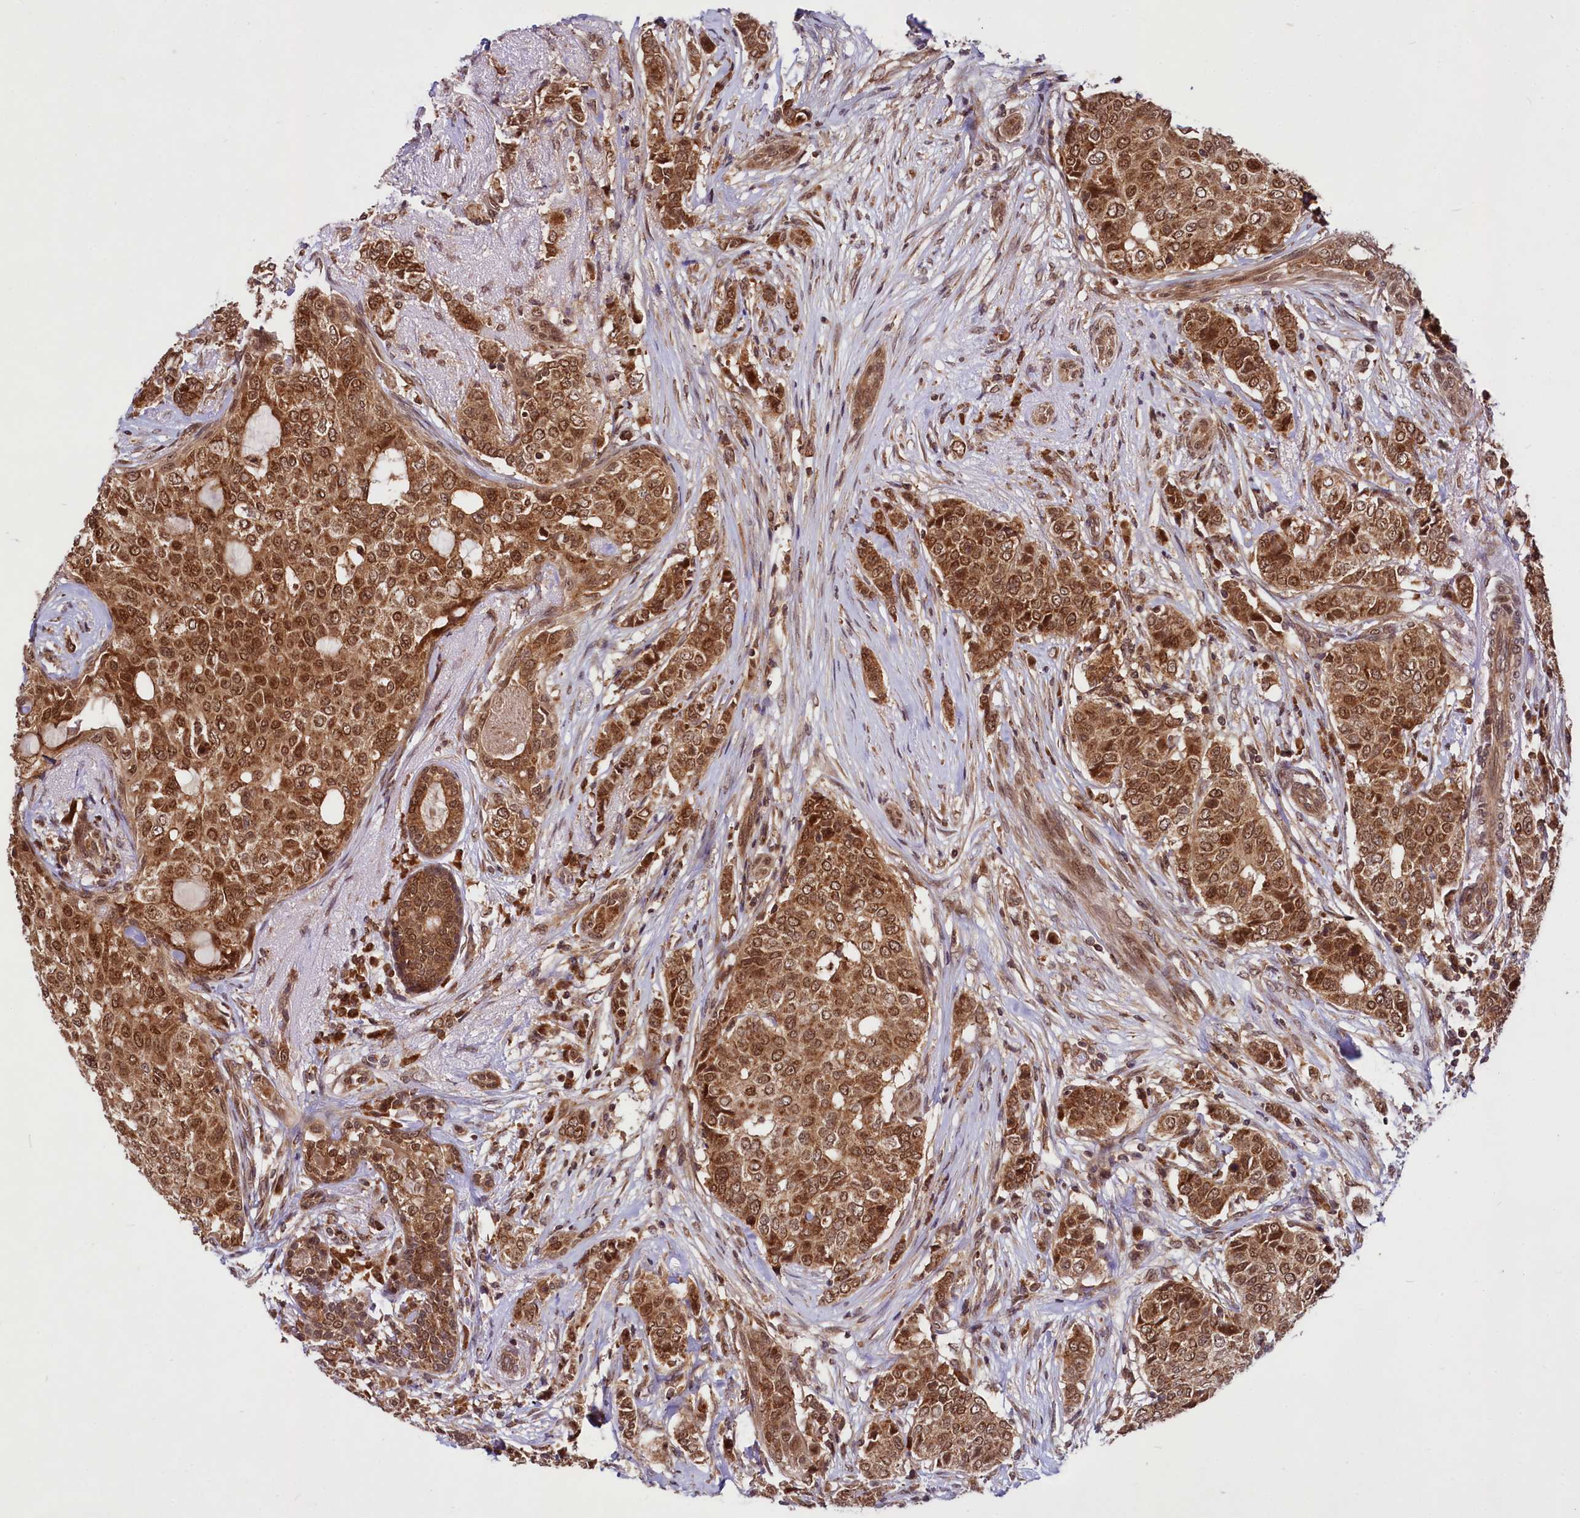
{"staining": {"intensity": "strong", "quantity": ">75%", "location": "cytoplasmic/membranous,nuclear"}, "tissue": "breast cancer", "cell_type": "Tumor cells", "image_type": "cancer", "snomed": [{"axis": "morphology", "description": "Lobular carcinoma"}, {"axis": "topography", "description": "Breast"}], "caption": "IHC of breast lobular carcinoma demonstrates high levels of strong cytoplasmic/membranous and nuclear expression in approximately >75% of tumor cells. Immunohistochemistry stains the protein of interest in brown and the nuclei are stained blue.", "gene": "UBE3A", "patient": {"sex": "female", "age": 51}}